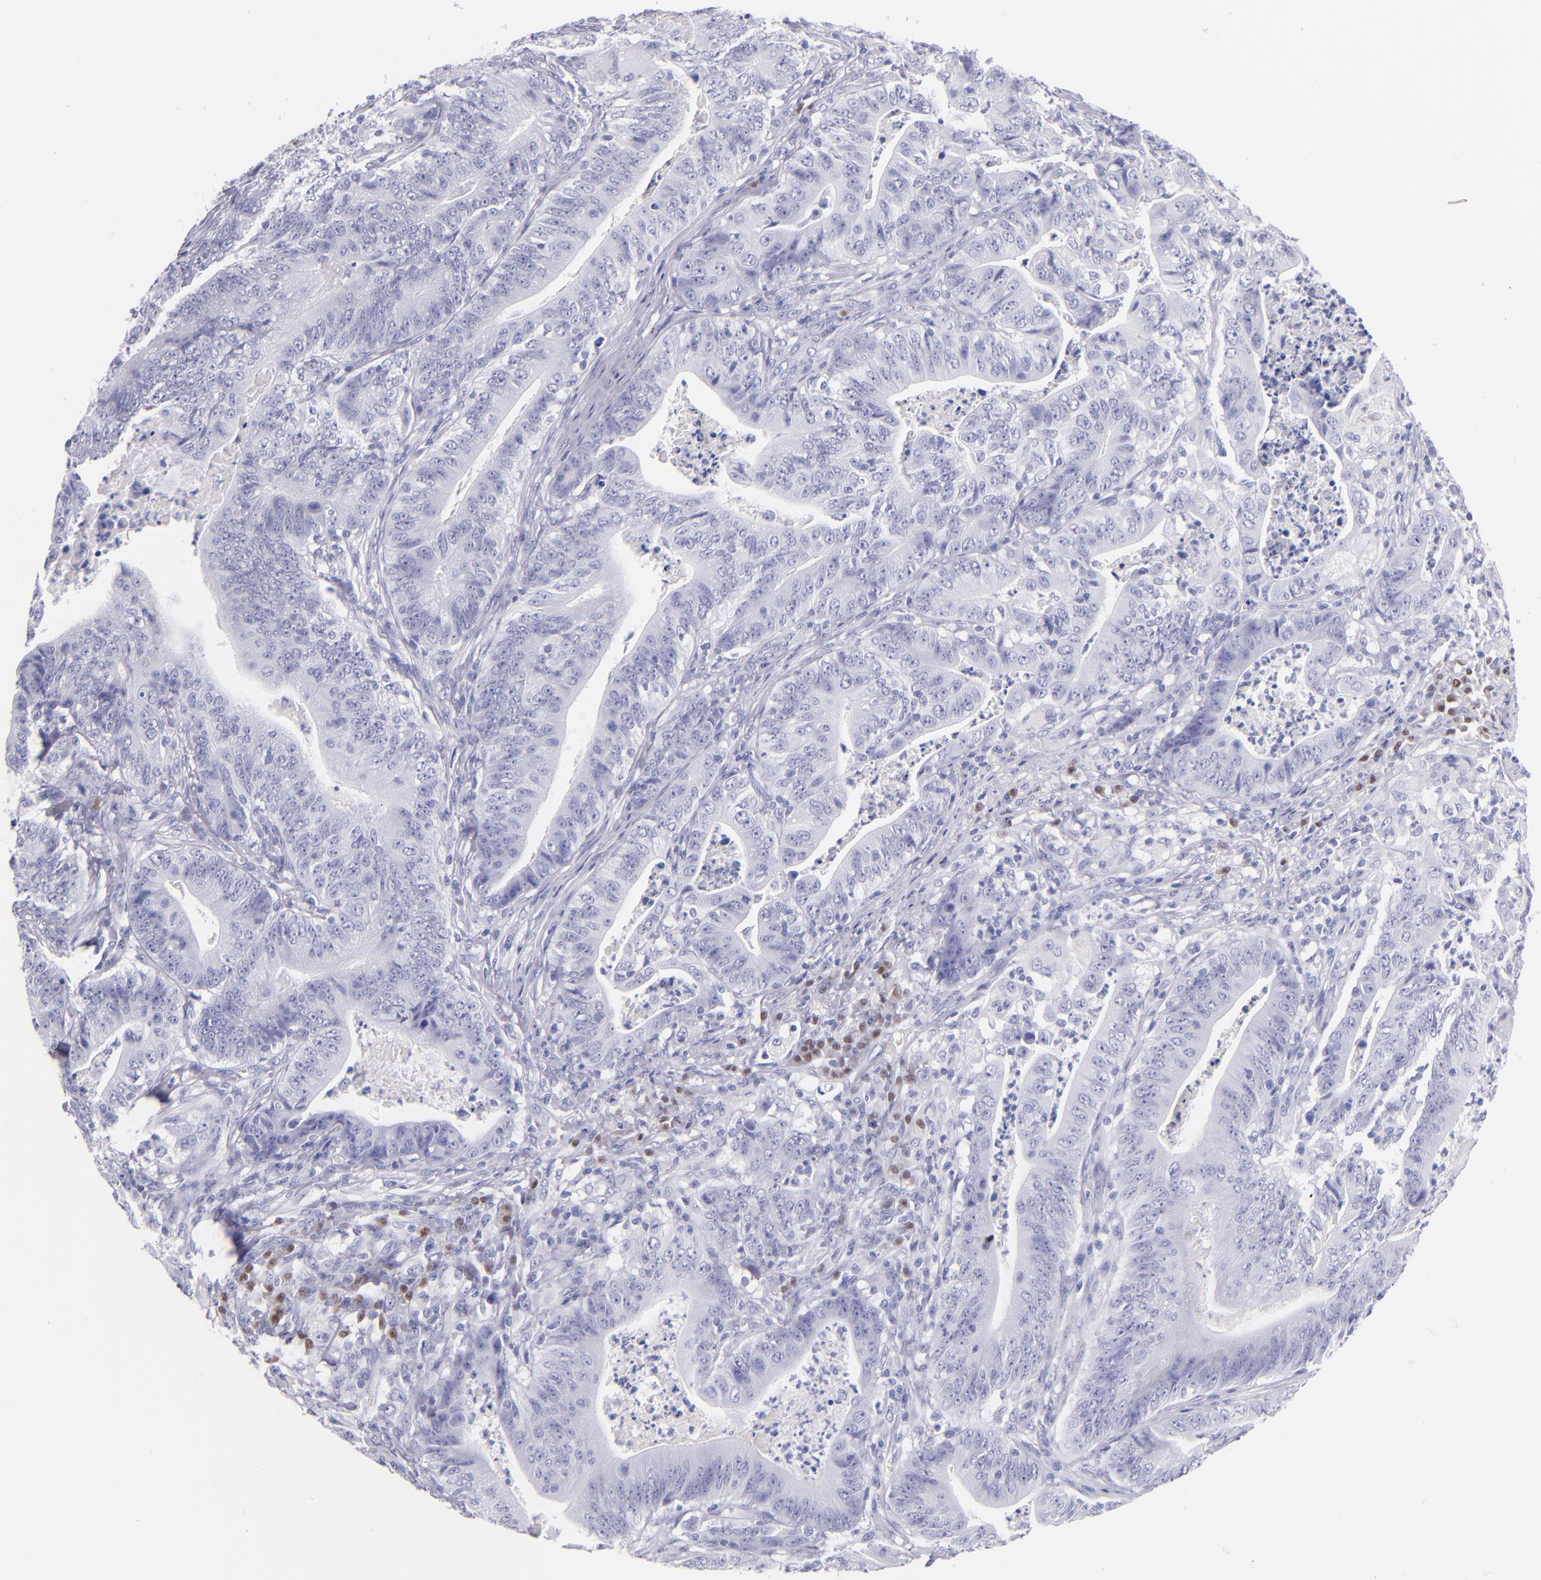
{"staining": {"intensity": "negative", "quantity": "none", "location": "none"}, "tissue": "stomach cancer", "cell_type": "Tumor cells", "image_type": "cancer", "snomed": [{"axis": "morphology", "description": "Adenocarcinoma, NOS"}, {"axis": "topography", "description": "Stomach, lower"}], "caption": "Immunohistochemical staining of stomach cancer reveals no significant positivity in tumor cells.", "gene": "IRF4", "patient": {"sex": "female", "age": 86}}